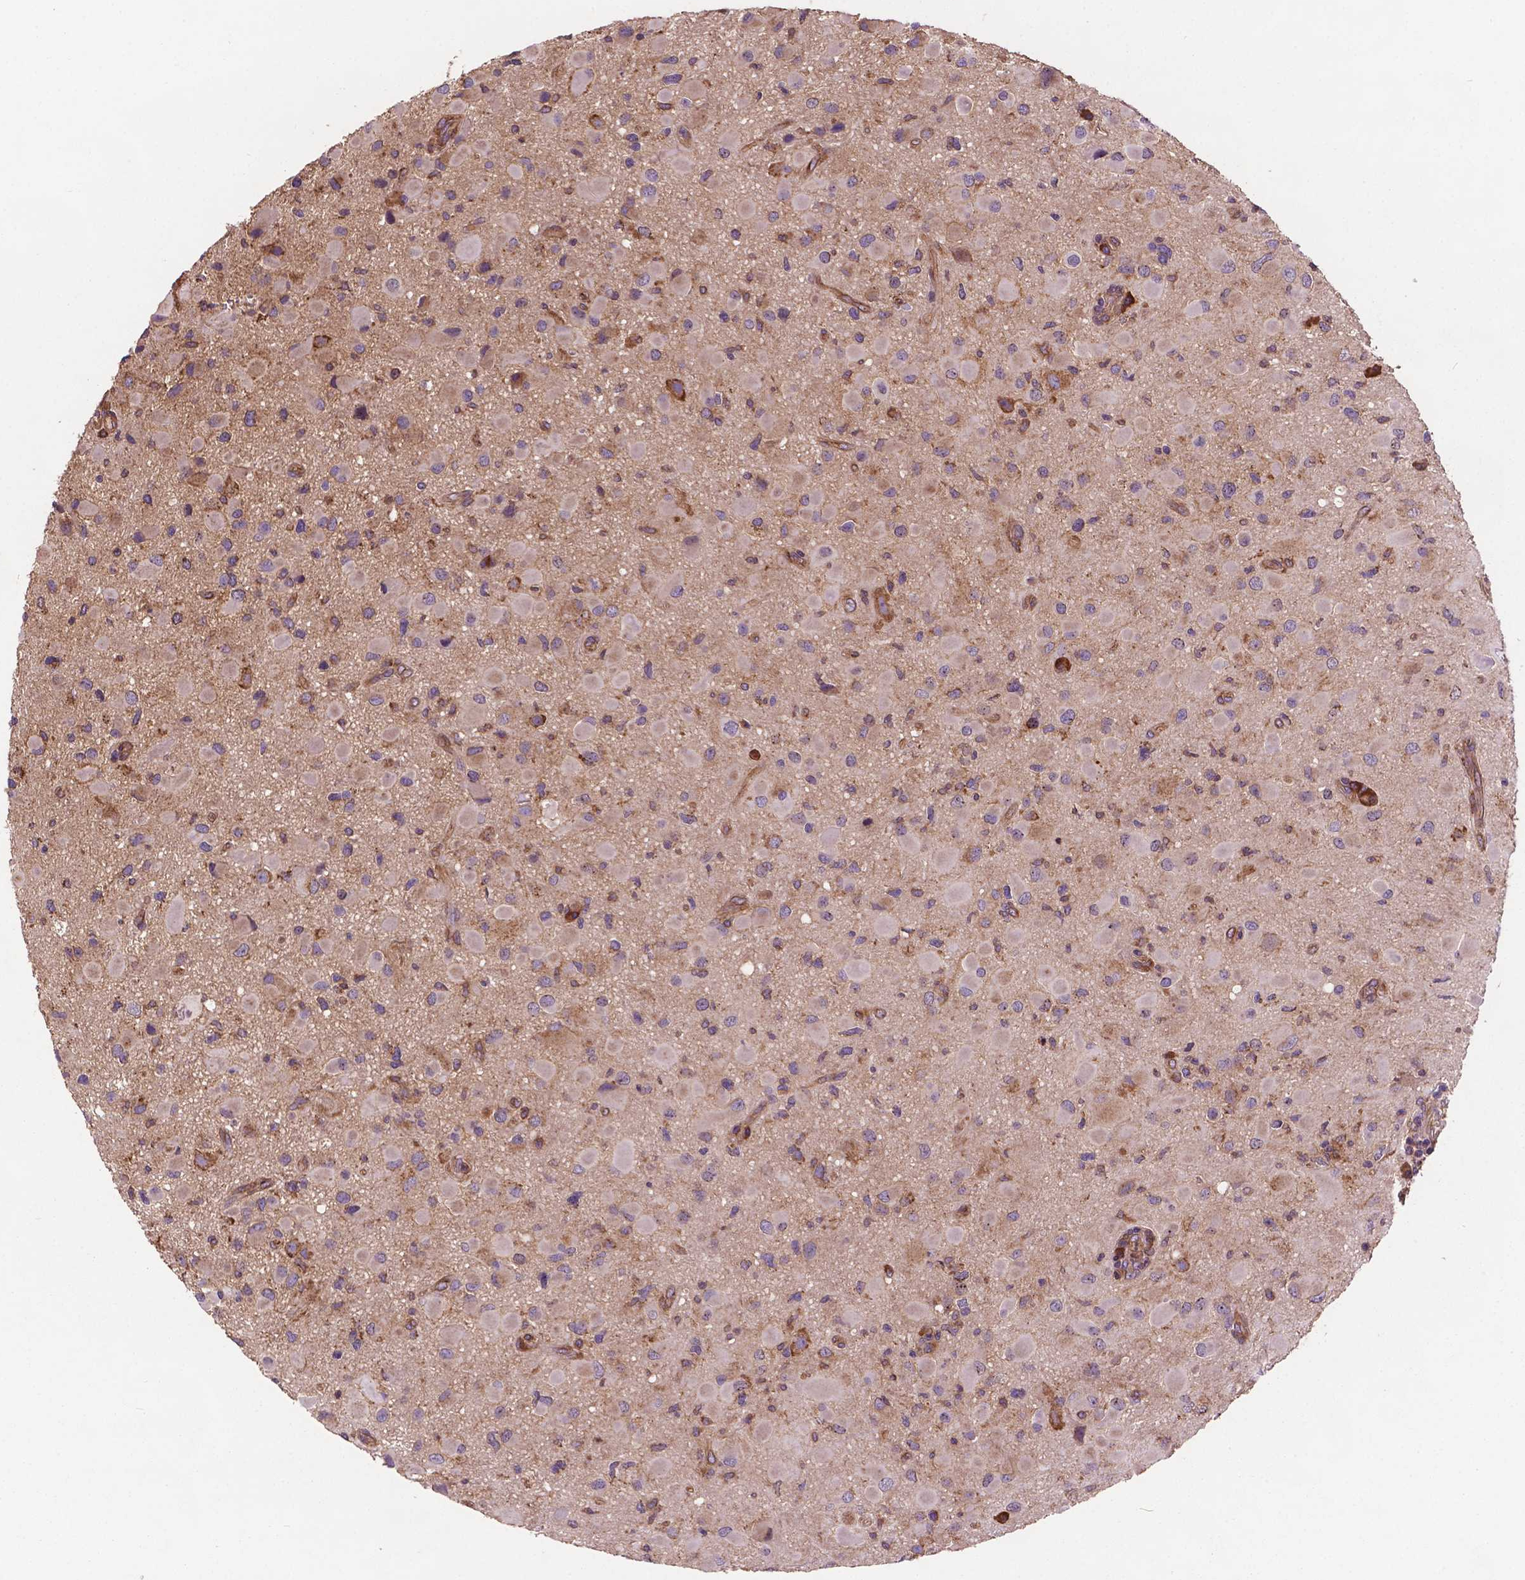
{"staining": {"intensity": "weak", "quantity": "25%-75%", "location": "cytoplasmic/membranous"}, "tissue": "glioma", "cell_type": "Tumor cells", "image_type": "cancer", "snomed": [{"axis": "morphology", "description": "Glioma, malignant, Low grade"}, {"axis": "topography", "description": "Brain"}], "caption": "Weak cytoplasmic/membranous protein expression is present in about 25%-75% of tumor cells in glioma.", "gene": "CCDC71L", "patient": {"sex": "female", "age": 32}}